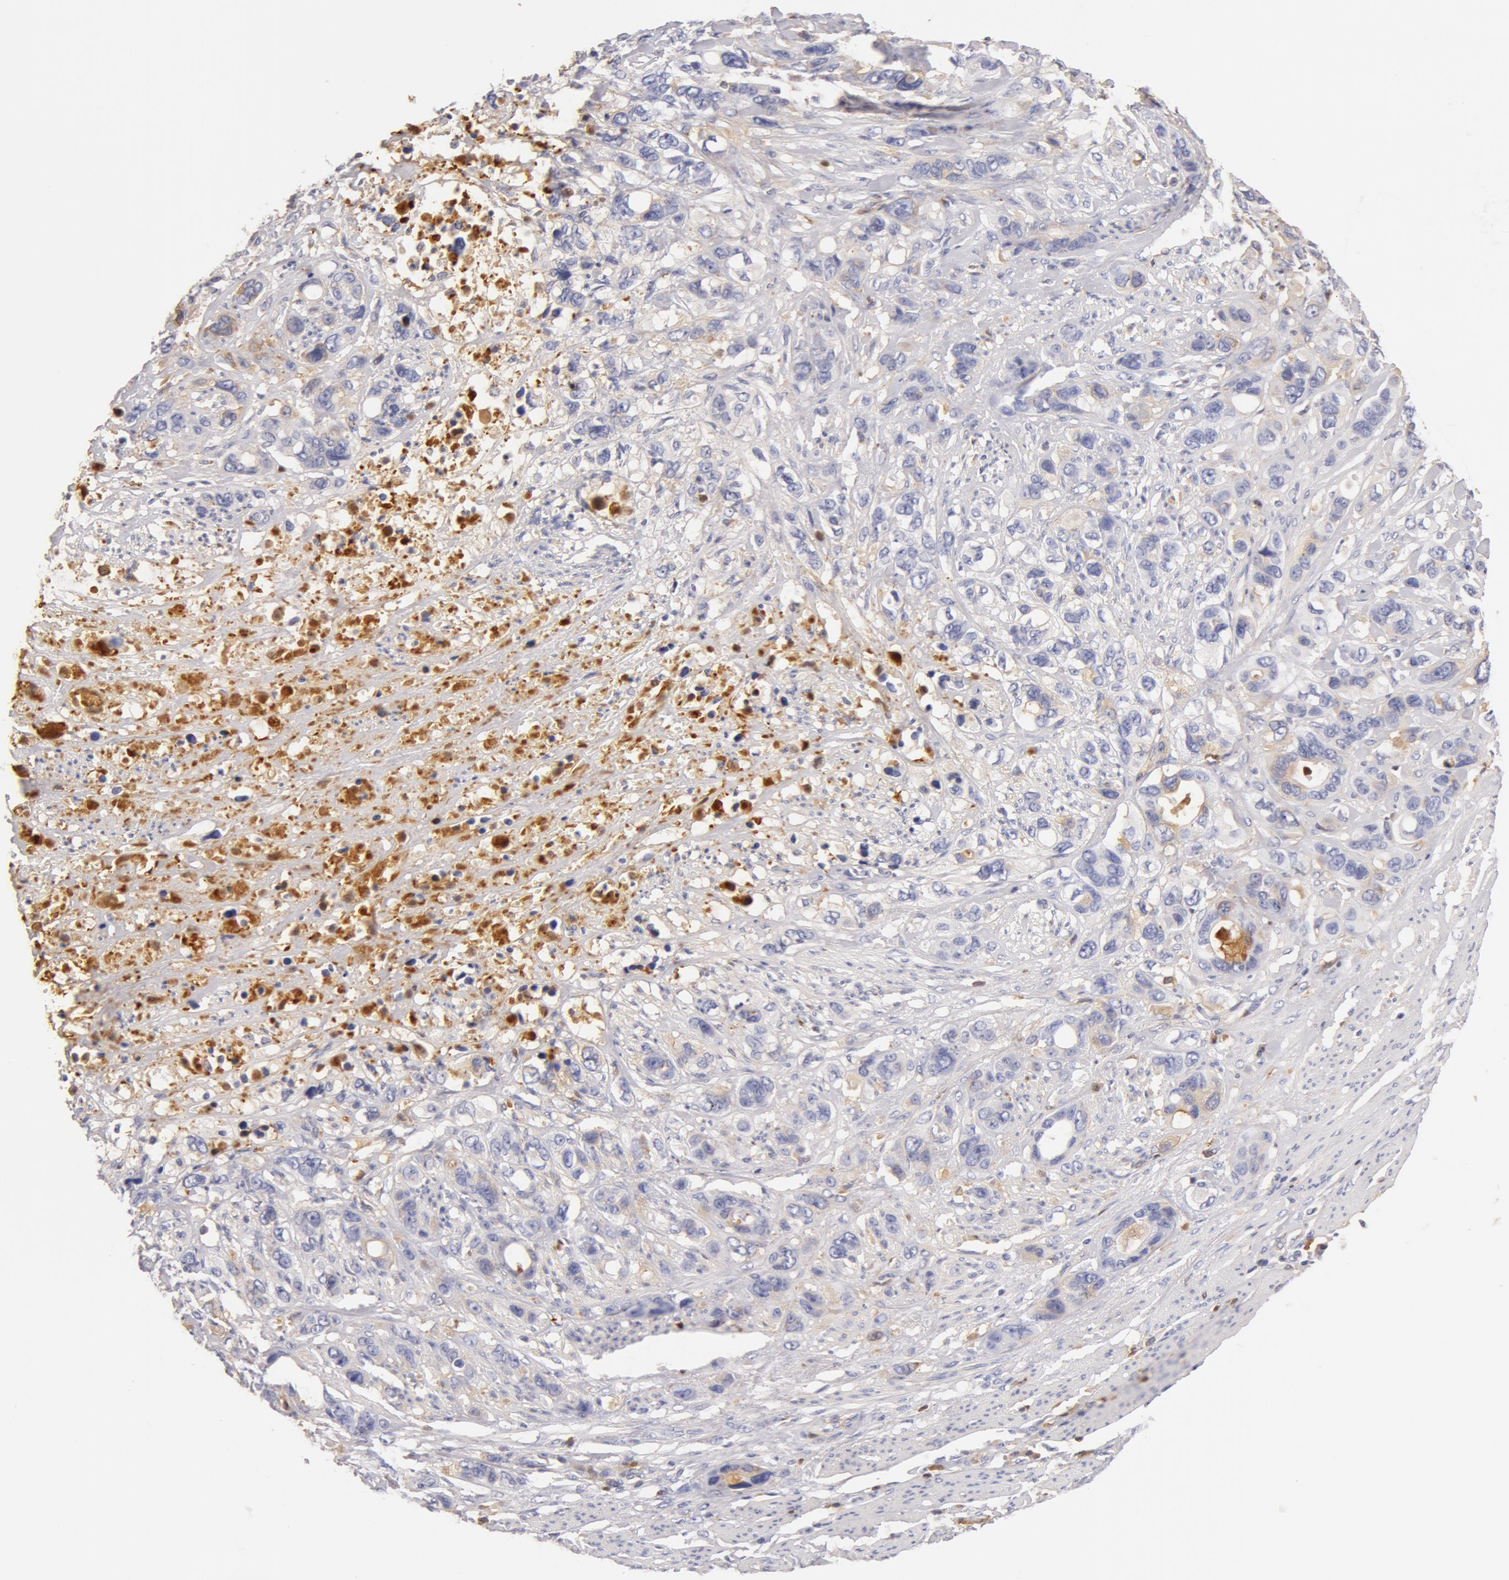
{"staining": {"intensity": "weak", "quantity": "<25%", "location": "cytoplasmic/membranous"}, "tissue": "stomach cancer", "cell_type": "Tumor cells", "image_type": "cancer", "snomed": [{"axis": "morphology", "description": "Adenocarcinoma, NOS"}, {"axis": "topography", "description": "Stomach, upper"}], "caption": "Micrograph shows no significant protein staining in tumor cells of adenocarcinoma (stomach). Brightfield microscopy of IHC stained with DAB (brown) and hematoxylin (blue), captured at high magnification.", "gene": "GC", "patient": {"sex": "male", "age": 47}}